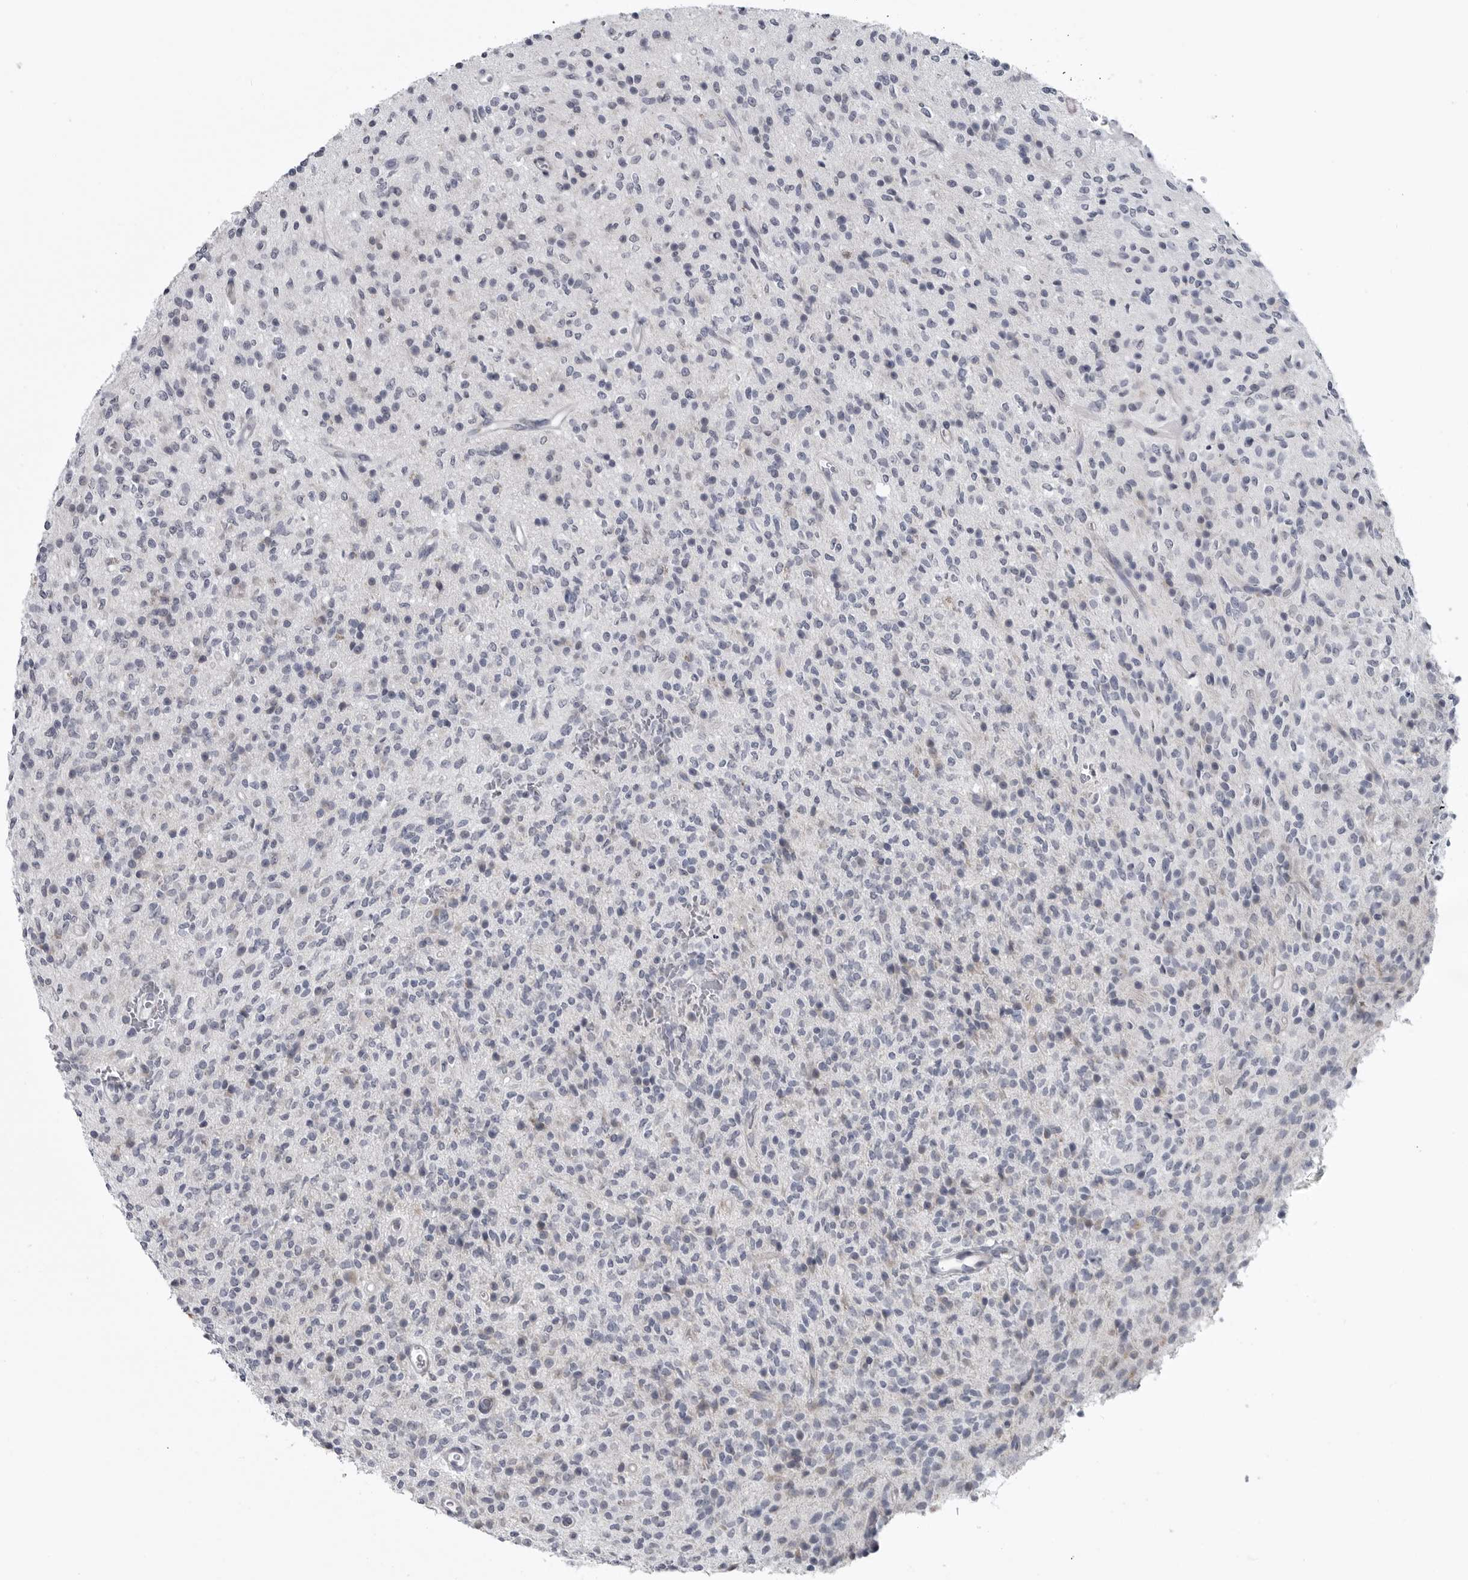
{"staining": {"intensity": "negative", "quantity": "none", "location": "none"}, "tissue": "glioma", "cell_type": "Tumor cells", "image_type": "cancer", "snomed": [{"axis": "morphology", "description": "Glioma, malignant, High grade"}, {"axis": "topography", "description": "Brain"}], "caption": "Image shows no significant protein positivity in tumor cells of high-grade glioma (malignant). (DAB immunohistochemistry (IHC) visualized using brightfield microscopy, high magnification).", "gene": "MYOC", "patient": {"sex": "male", "age": 34}}